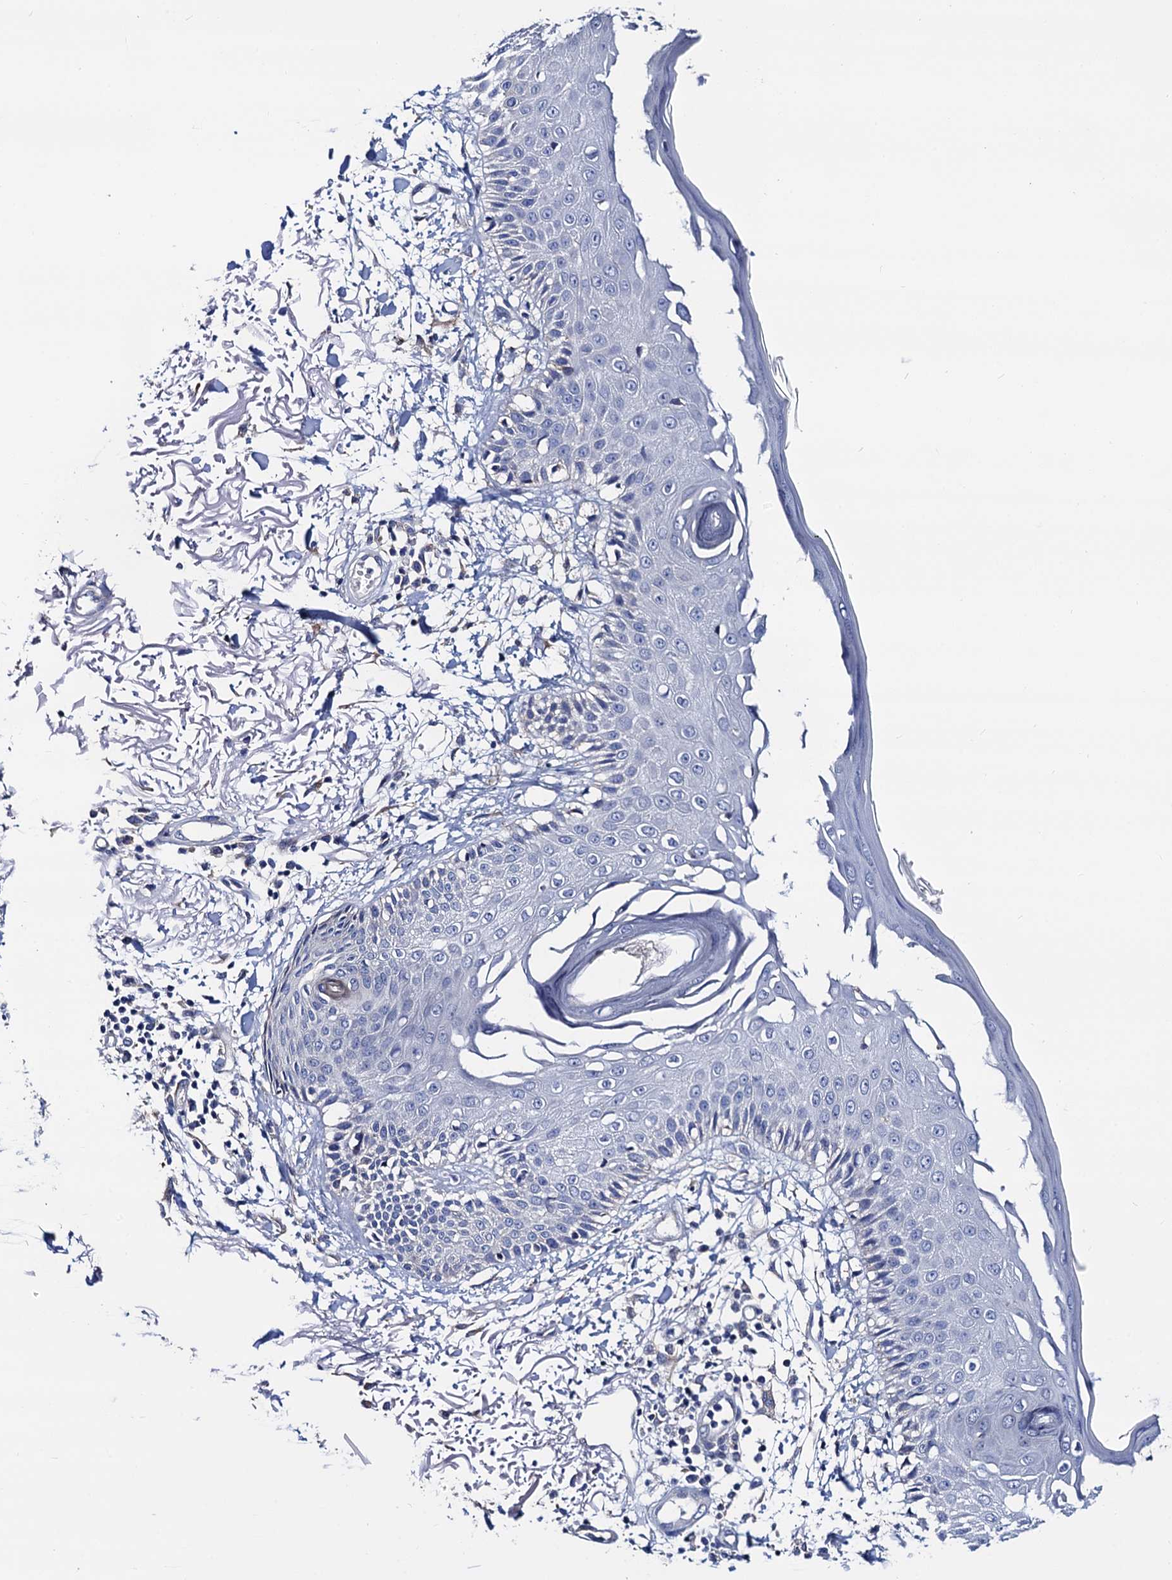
{"staining": {"intensity": "negative", "quantity": "none", "location": "none"}, "tissue": "skin", "cell_type": "Fibroblasts", "image_type": "normal", "snomed": [{"axis": "morphology", "description": "Normal tissue, NOS"}, {"axis": "morphology", "description": "Squamous cell carcinoma, NOS"}, {"axis": "topography", "description": "Skin"}, {"axis": "topography", "description": "Peripheral nerve tissue"}], "caption": "This is an immunohistochemistry (IHC) micrograph of benign skin. There is no staining in fibroblasts.", "gene": "ZDHHC18", "patient": {"sex": "male", "age": 83}}